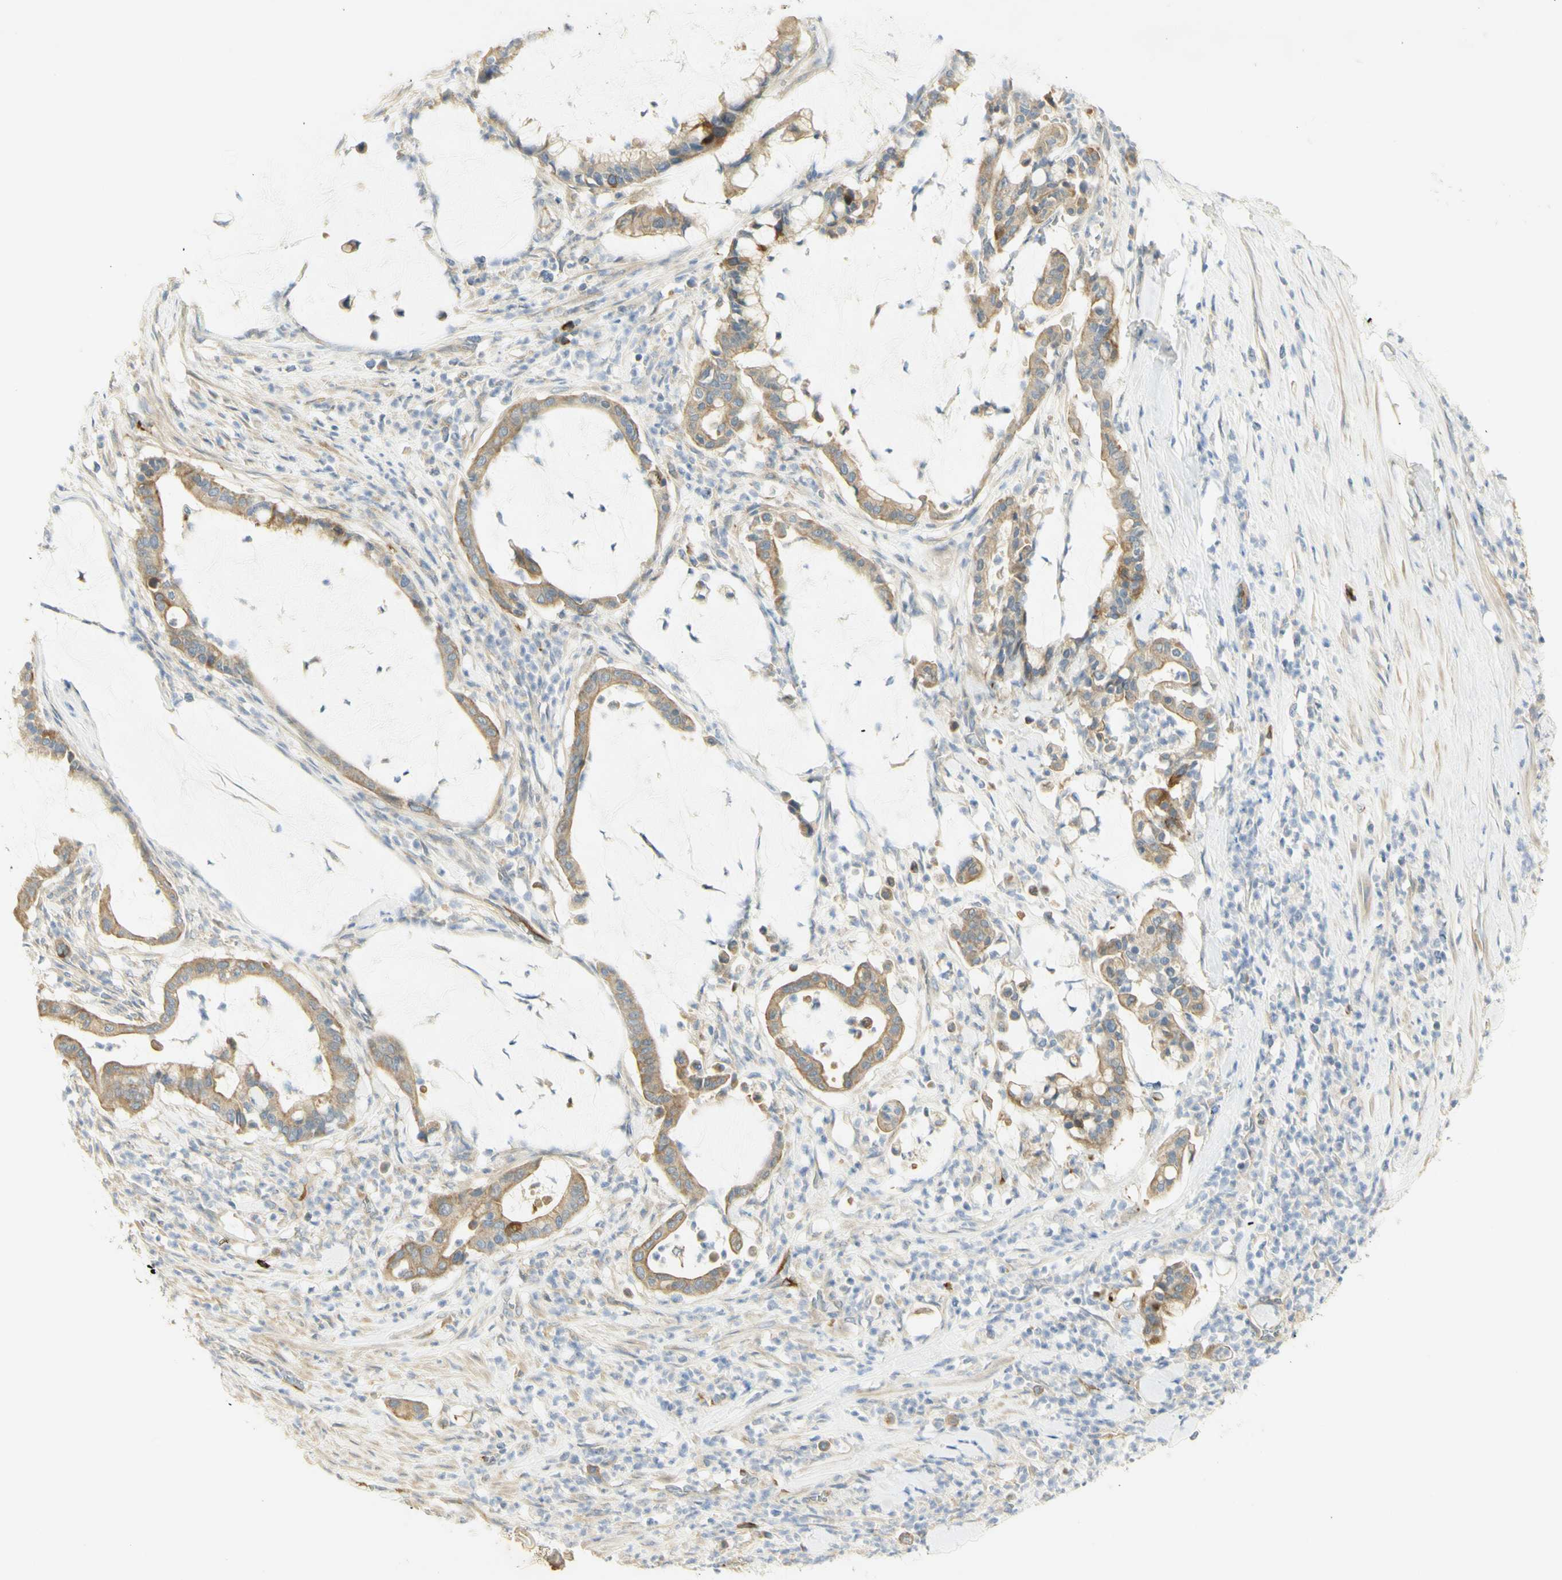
{"staining": {"intensity": "moderate", "quantity": ">75%", "location": "cytoplasmic/membranous"}, "tissue": "pancreatic cancer", "cell_type": "Tumor cells", "image_type": "cancer", "snomed": [{"axis": "morphology", "description": "Adenocarcinoma, NOS"}, {"axis": "topography", "description": "Pancreas"}], "caption": "Brown immunohistochemical staining in pancreatic cancer (adenocarcinoma) shows moderate cytoplasmic/membranous expression in approximately >75% of tumor cells.", "gene": "KIF11", "patient": {"sex": "male", "age": 41}}